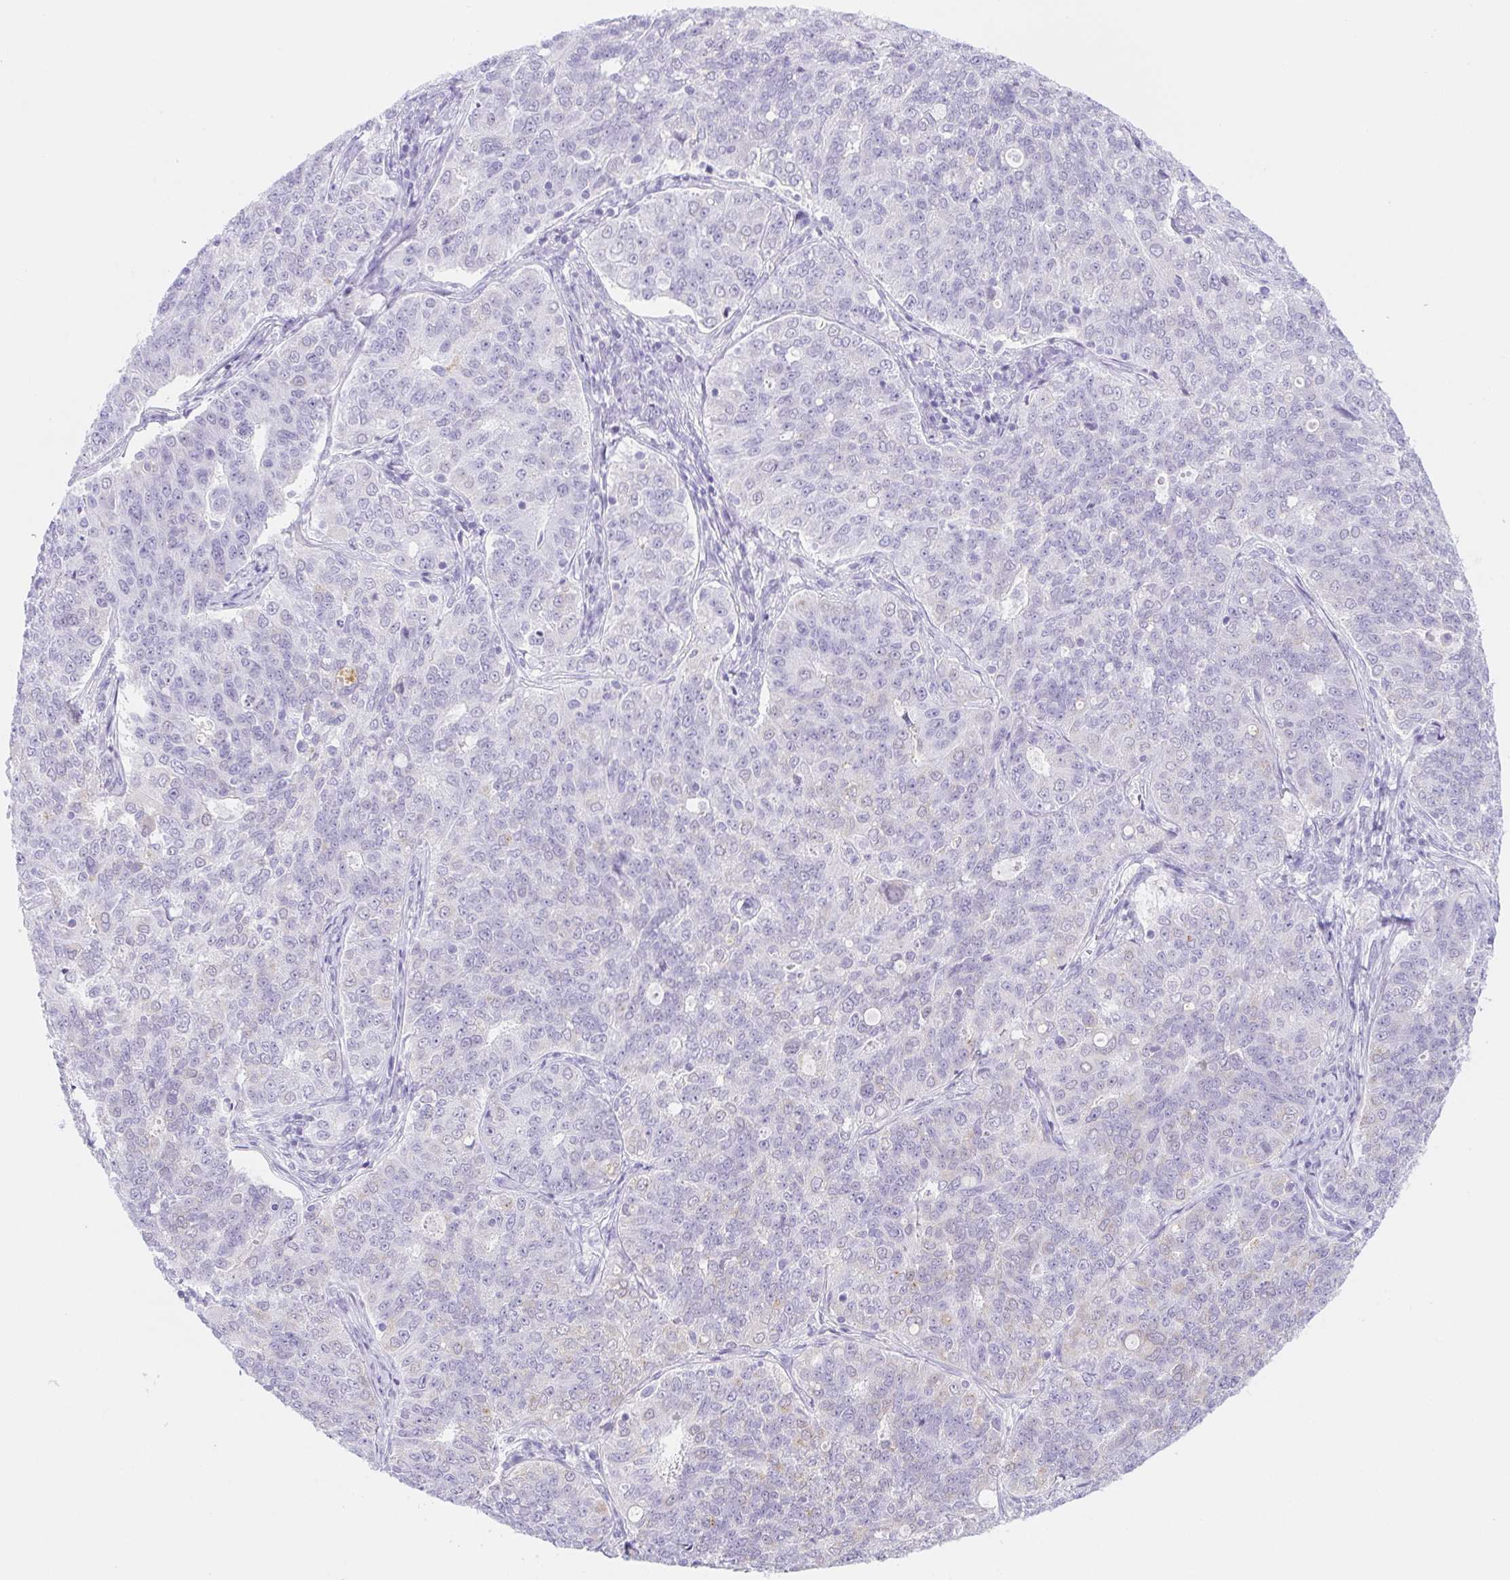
{"staining": {"intensity": "negative", "quantity": "none", "location": "none"}, "tissue": "endometrial cancer", "cell_type": "Tumor cells", "image_type": "cancer", "snomed": [{"axis": "morphology", "description": "Adenocarcinoma, NOS"}, {"axis": "topography", "description": "Endometrium"}], "caption": "A photomicrograph of endometrial adenocarcinoma stained for a protein reveals no brown staining in tumor cells.", "gene": "DYNC2LI1", "patient": {"sex": "female", "age": 43}}